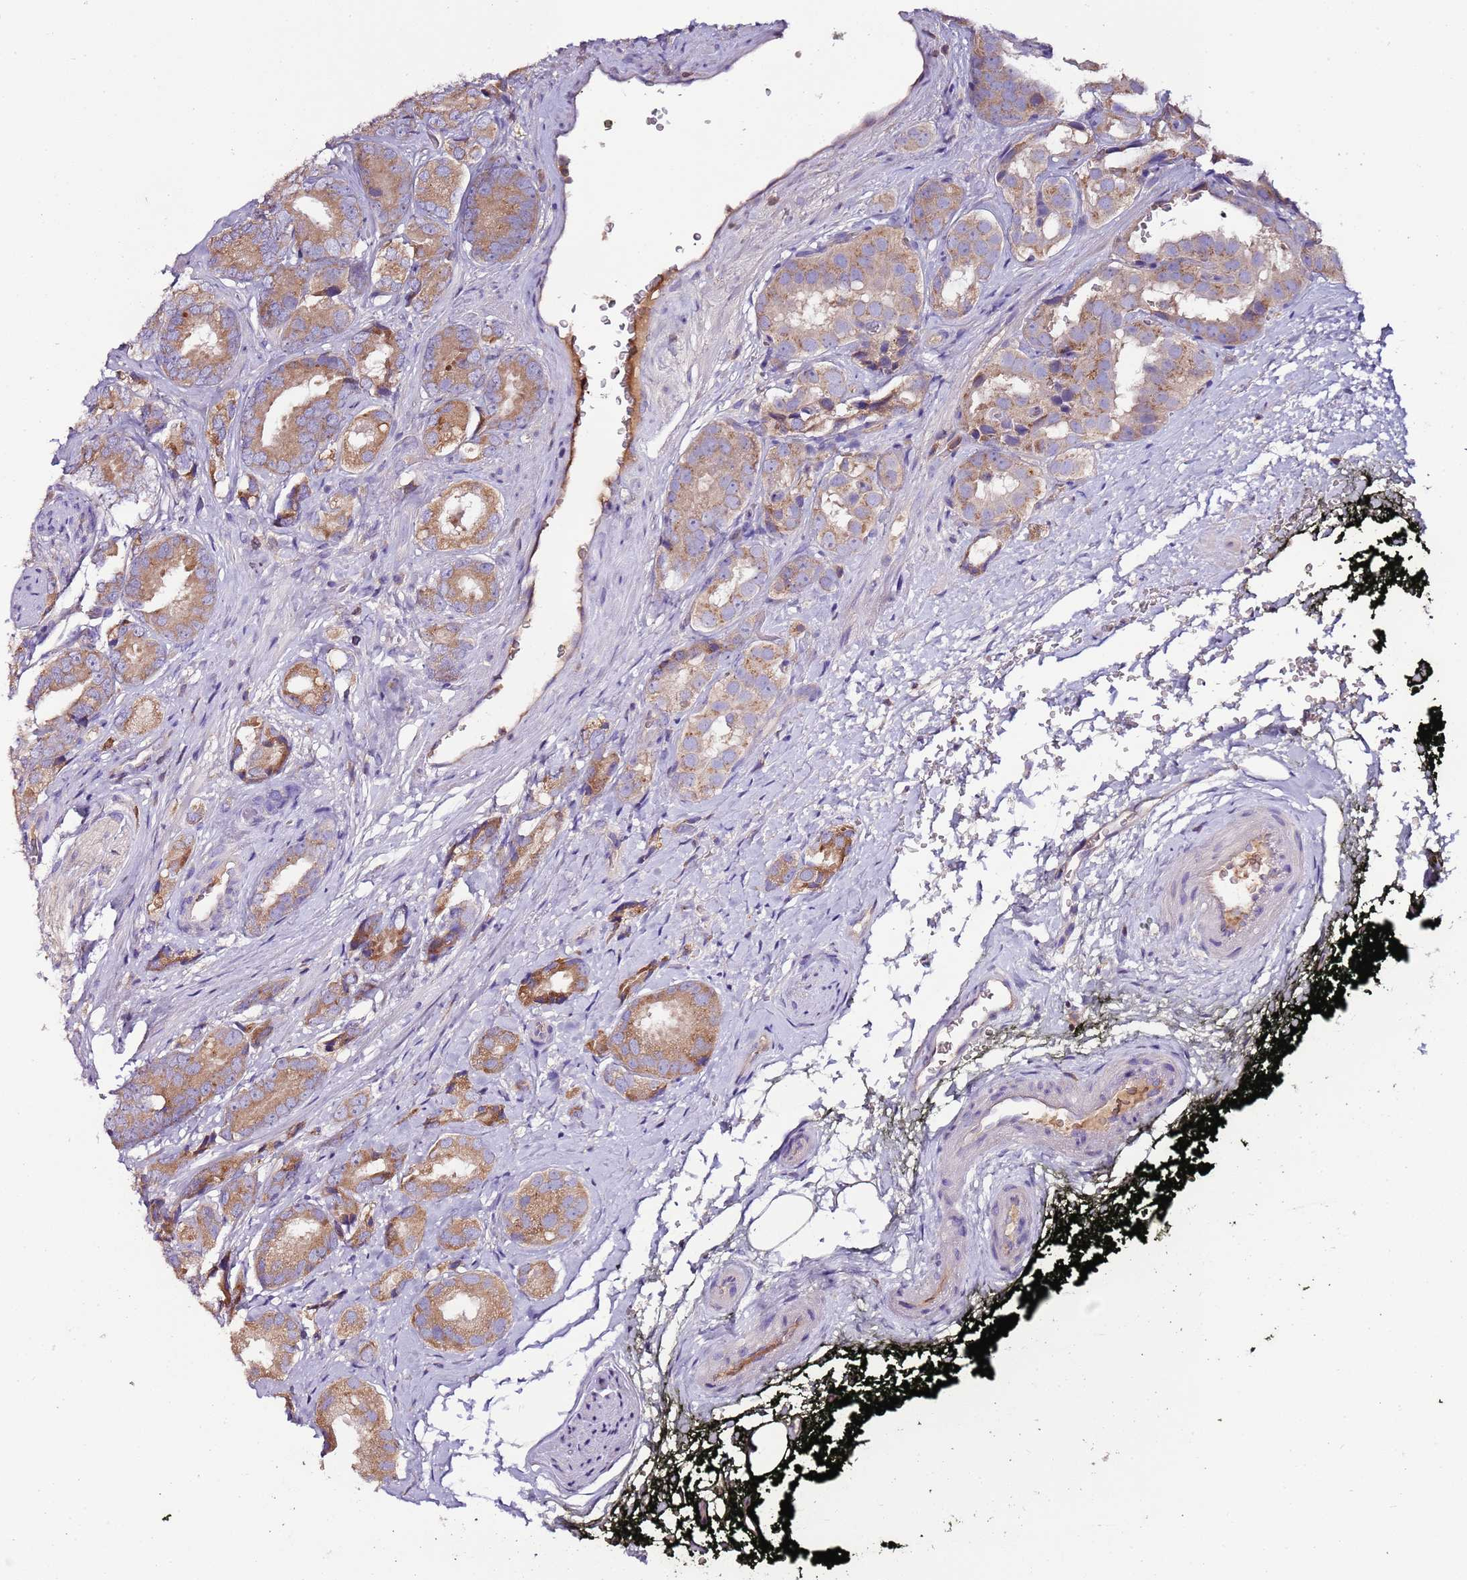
{"staining": {"intensity": "moderate", "quantity": ">75%", "location": "cytoplasmic/membranous"}, "tissue": "prostate cancer", "cell_type": "Tumor cells", "image_type": "cancer", "snomed": [{"axis": "morphology", "description": "Adenocarcinoma, High grade"}, {"axis": "topography", "description": "Prostate"}], "caption": "Approximately >75% of tumor cells in prostate cancer (high-grade adenocarcinoma) show moderate cytoplasmic/membranous protein staining as visualized by brown immunohistochemical staining.", "gene": "IGIP", "patient": {"sex": "male", "age": 71}}